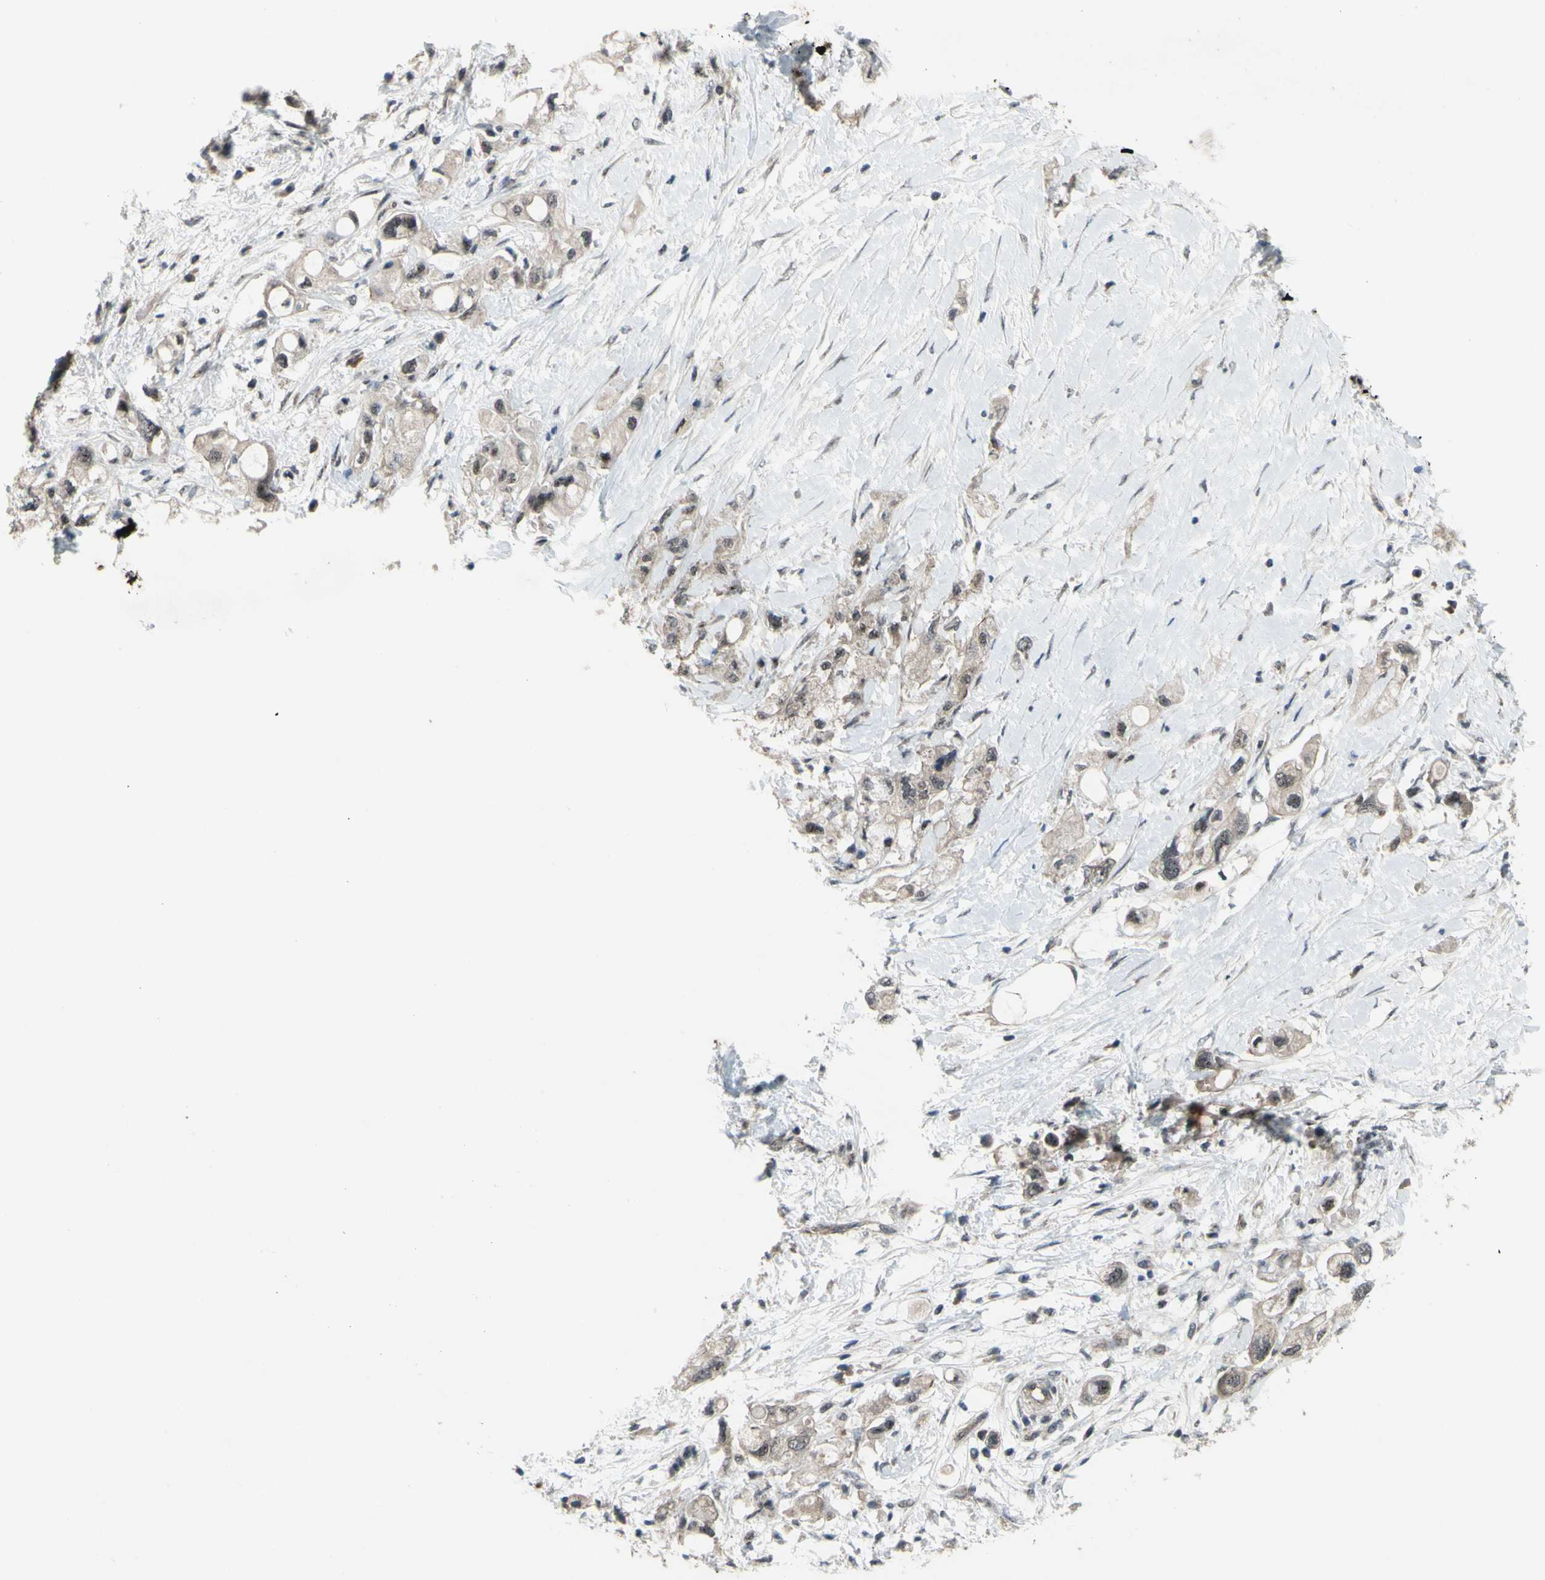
{"staining": {"intensity": "weak", "quantity": ">75%", "location": "cytoplasmic/membranous"}, "tissue": "pancreatic cancer", "cell_type": "Tumor cells", "image_type": "cancer", "snomed": [{"axis": "morphology", "description": "Adenocarcinoma, NOS"}, {"axis": "topography", "description": "Pancreas"}], "caption": "DAB immunohistochemical staining of pancreatic cancer (adenocarcinoma) exhibits weak cytoplasmic/membranous protein staining in approximately >75% of tumor cells. (DAB (3,3'-diaminobenzidine) IHC with brightfield microscopy, high magnification).", "gene": "TRDMT1", "patient": {"sex": "female", "age": 56}}